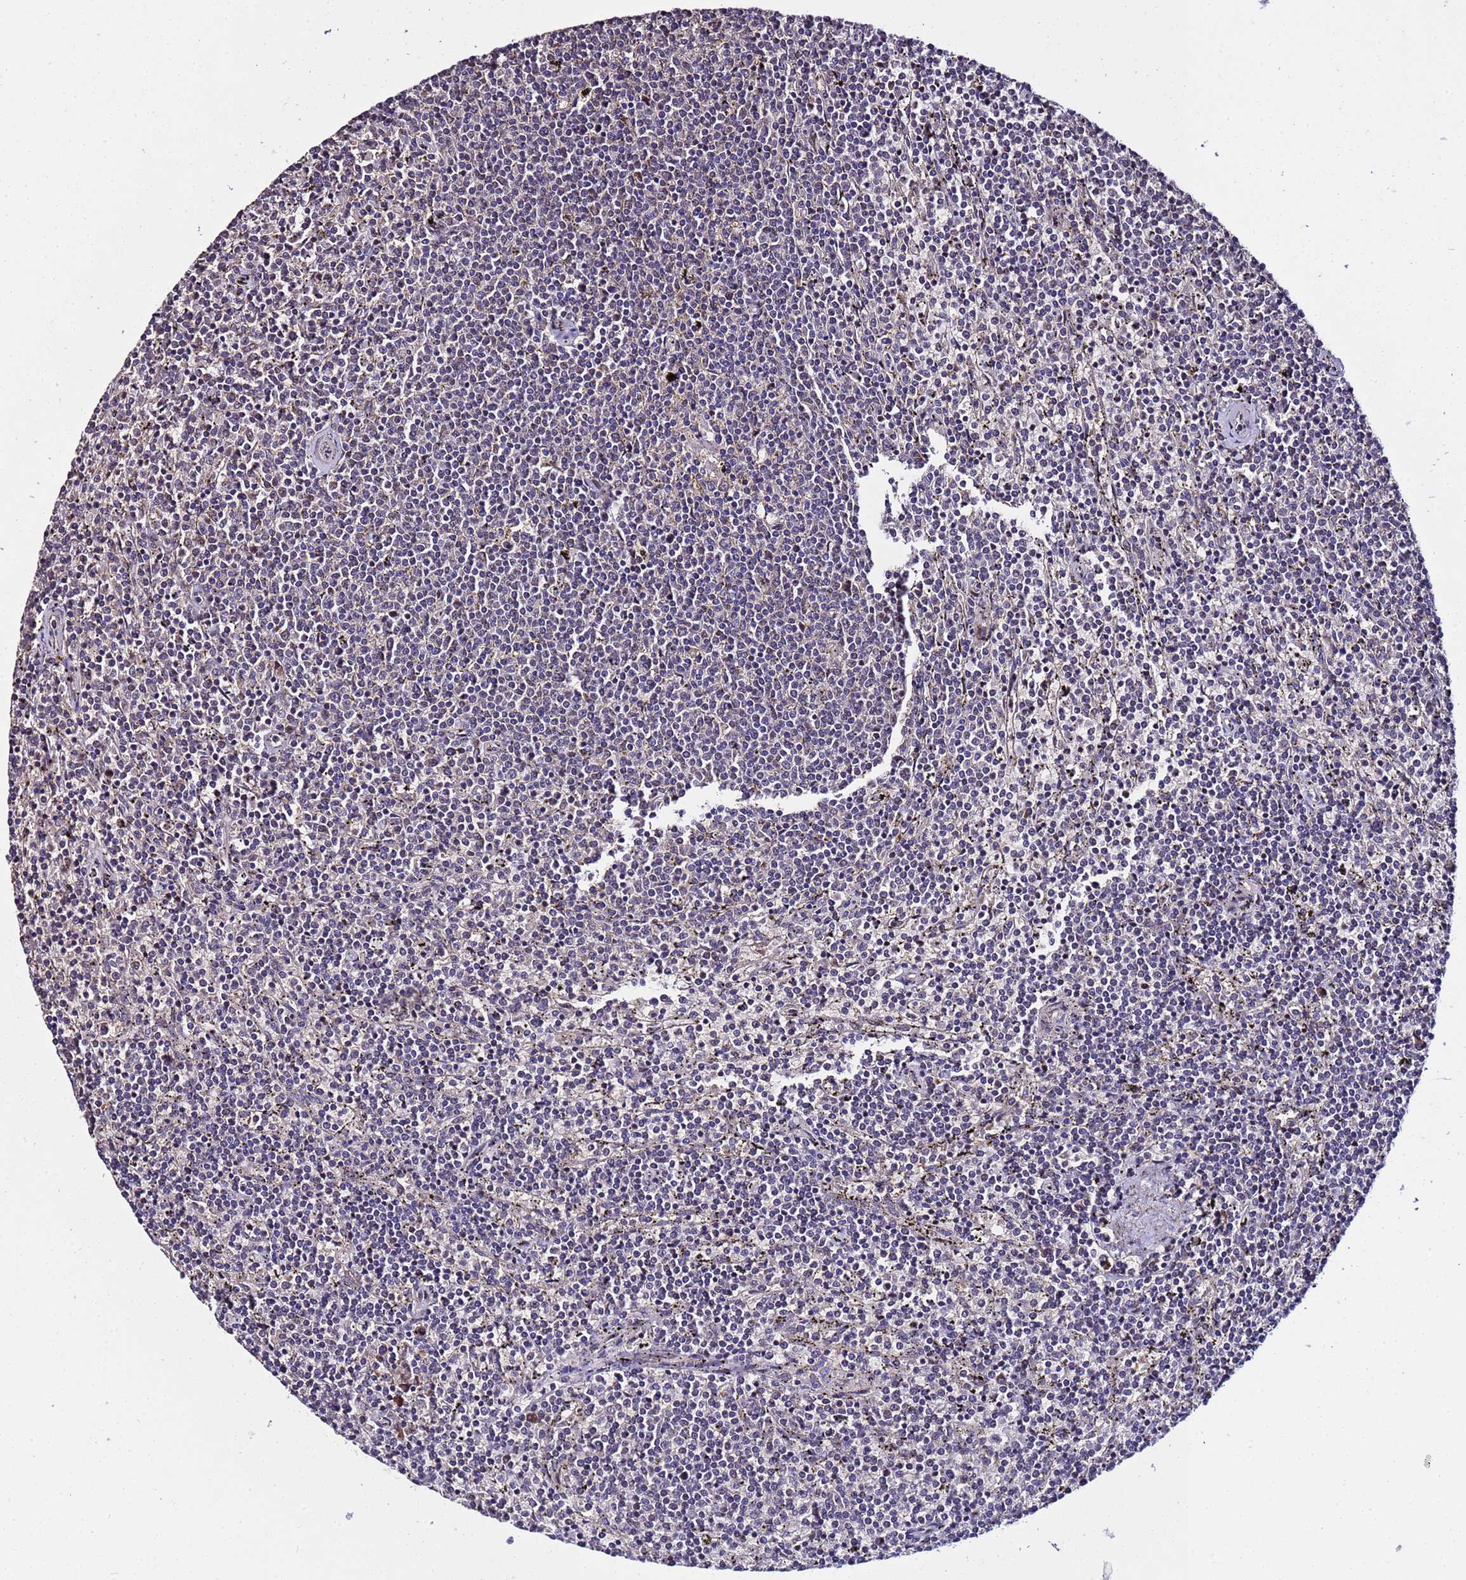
{"staining": {"intensity": "negative", "quantity": "none", "location": "none"}, "tissue": "lymphoma", "cell_type": "Tumor cells", "image_type": "cancer", "snomed": [{"axis": "morphology", "description": "Malignant lymphoma, non-Hodgkin's type, Low grade"}, {"axis": "topography", "description": "Spleen"}], "caption": "Lymphoma was stained to show a protein in brown. There is no significant positivity in tumor cells. (DAB (3,3'-diaminobenzidine) immunohistochemistry with hematoxylin counter stain).", "gene": "WNK4", "patient": {"sex": "female", "age": 50}}